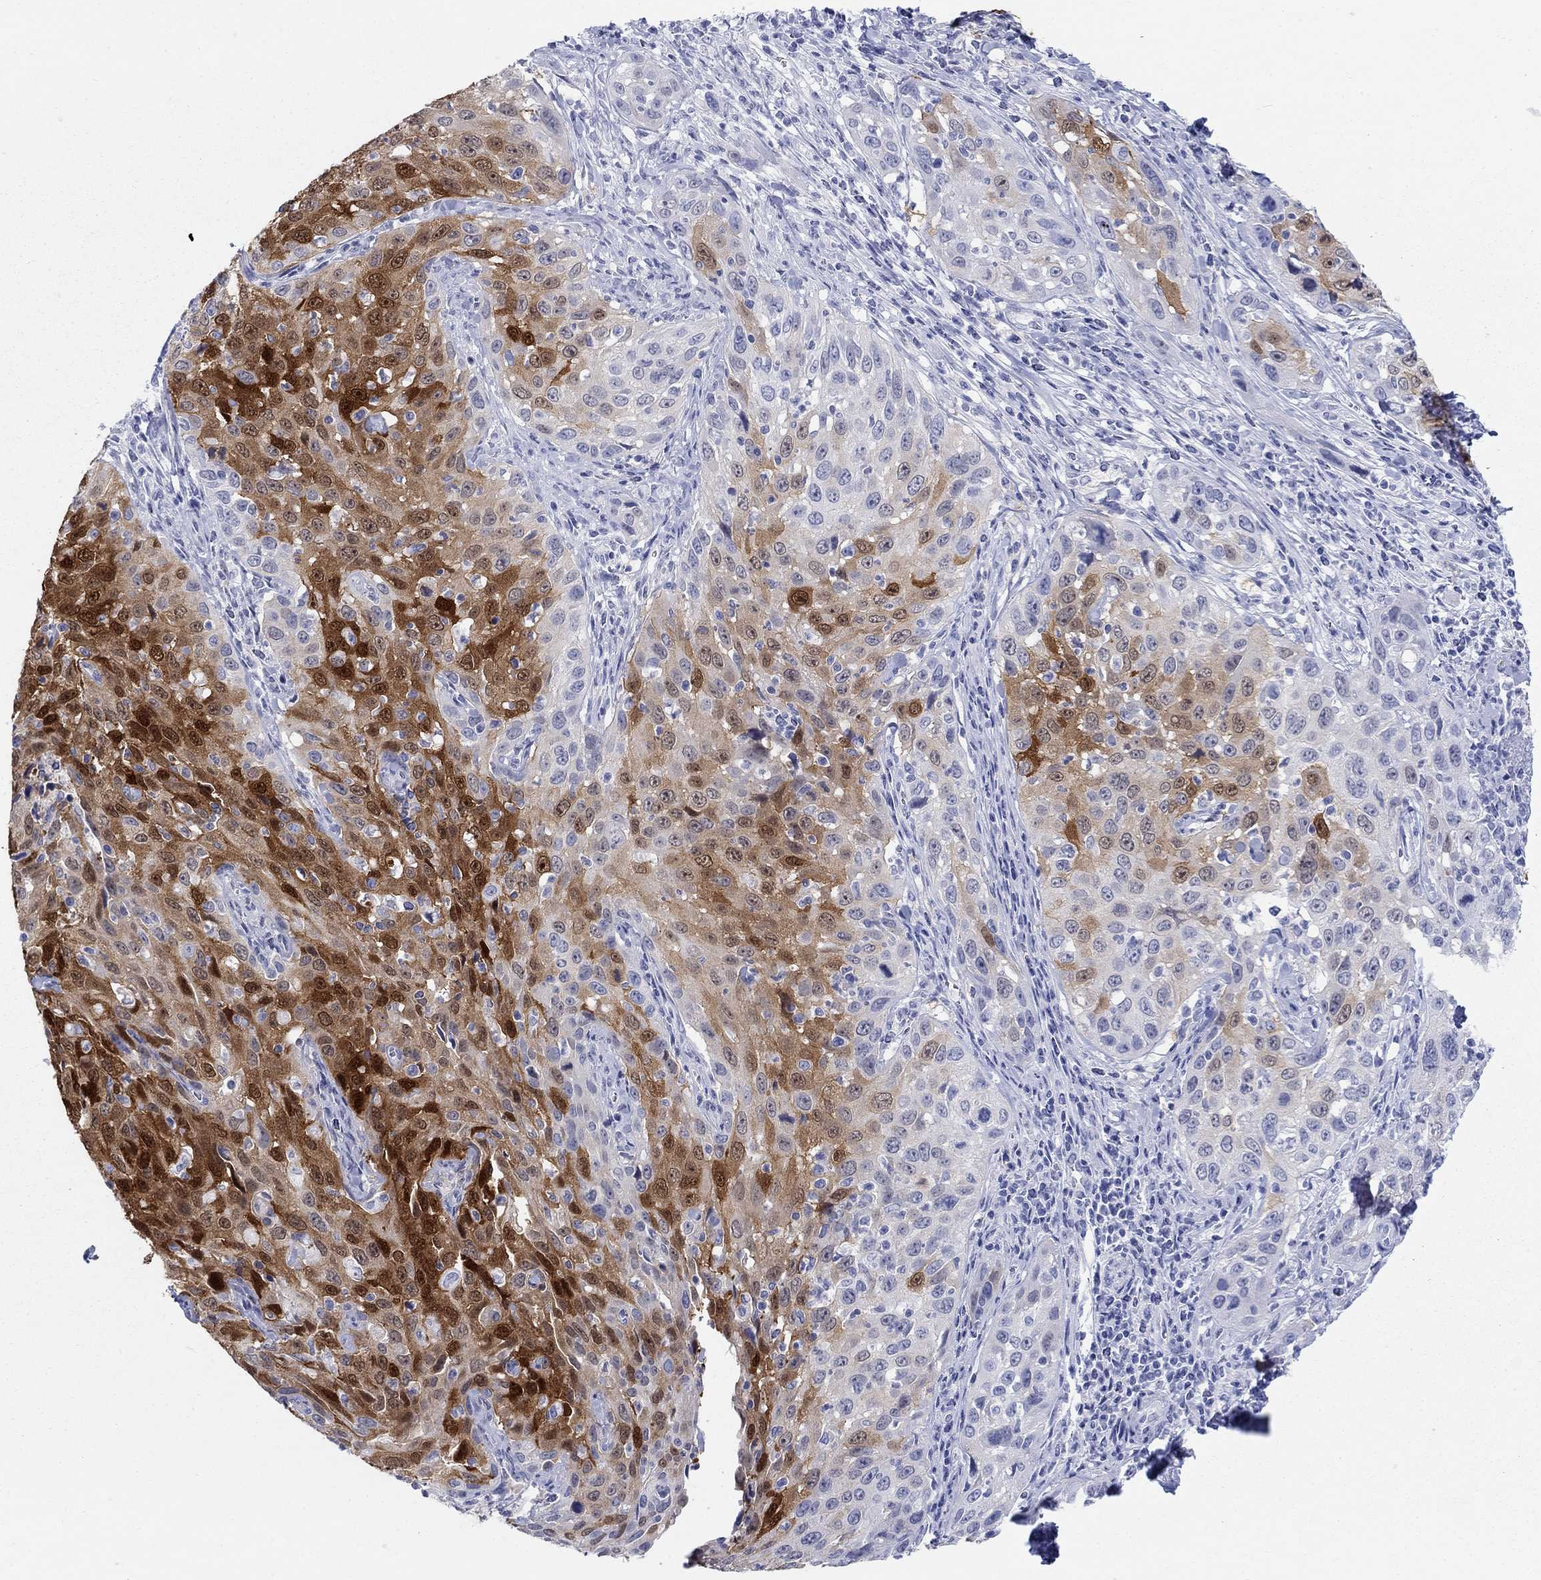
{"staining": {"intensity": "strong", "quantity": "<25%", "location": "cytoplasmic/membranous,nuclear"}, "tissue": "cervical cancer", "cell_type": "Tumor cells", "image_type": "cancer", "snomed": [{"axis": "morphology", "description": "Squamous cell carcinoma, NOS"}, {"axis": "topography", "description": "Cervix"}], "caption": "Immunohistochemistry (IHC) staining of cervical squamous cell carcinoma, which exhibits medium levels of strong cytoplasmic/membranous and nuclear expression in about <25% of tumor cells indicating strong cytoplasmic/membranous and nuclear protein expression. The staining was performed using DAB (3,3'-diaminobenzidine) (brown) for protein detection and nuclei were counterstained in hematoxylin (blue).", "gene": "AKR1C2", "patient": {"sex": "female", "age": 26}}